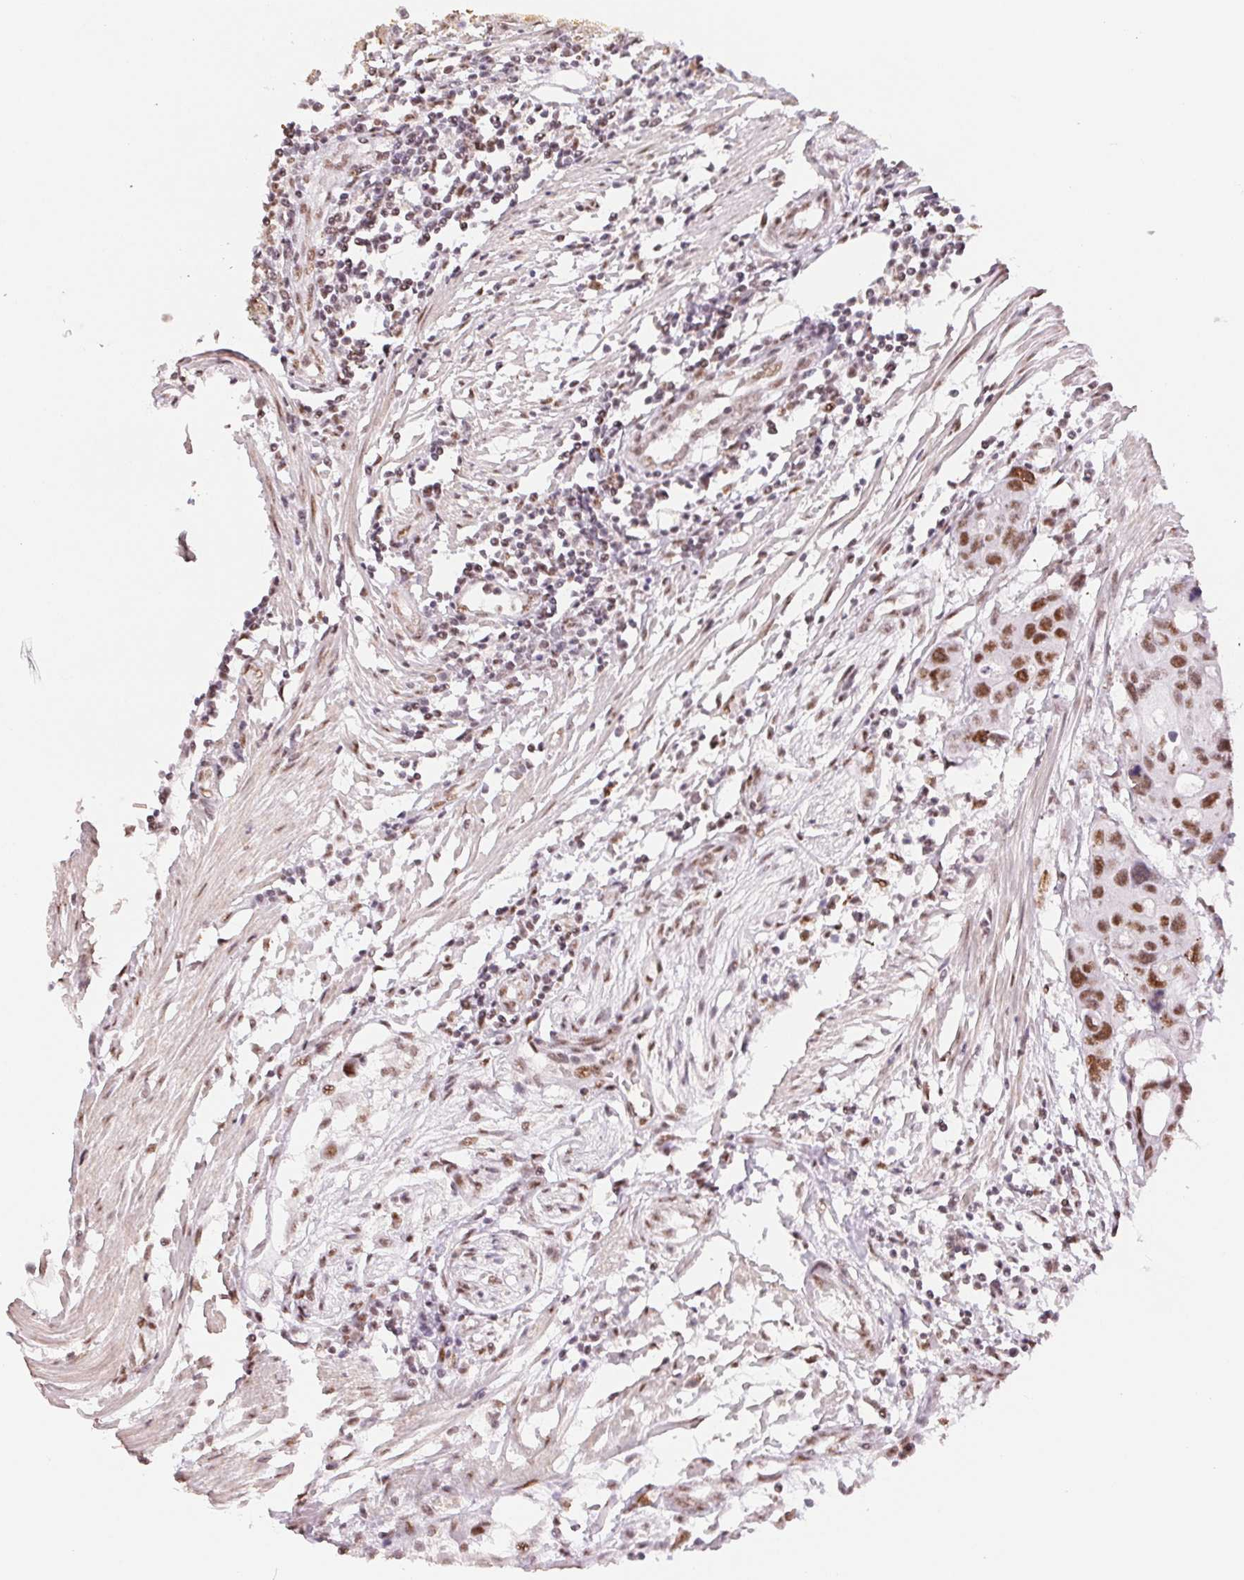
{"staining": {"intensity": "moderate", "quantity": ">75%", "location": "nuclear"}, "tissue": "colorectal cancer", "cell_type": "Tumor cells", "image_type": "cancer", "snomed": [{"axis": "morphology", "description": "Adenocarcinoma, NOS"}, {"axis": "topography", "description": "Colon"}], "caption": "Approximately >75% of tumor cells in adenocarcinoma (colorectal) demonstrate moderate nuclear protein expression as visualized by brown immunohistochemical staining.", "gene": "SREK1", "patient": {"sex": "male", "age": 77}}